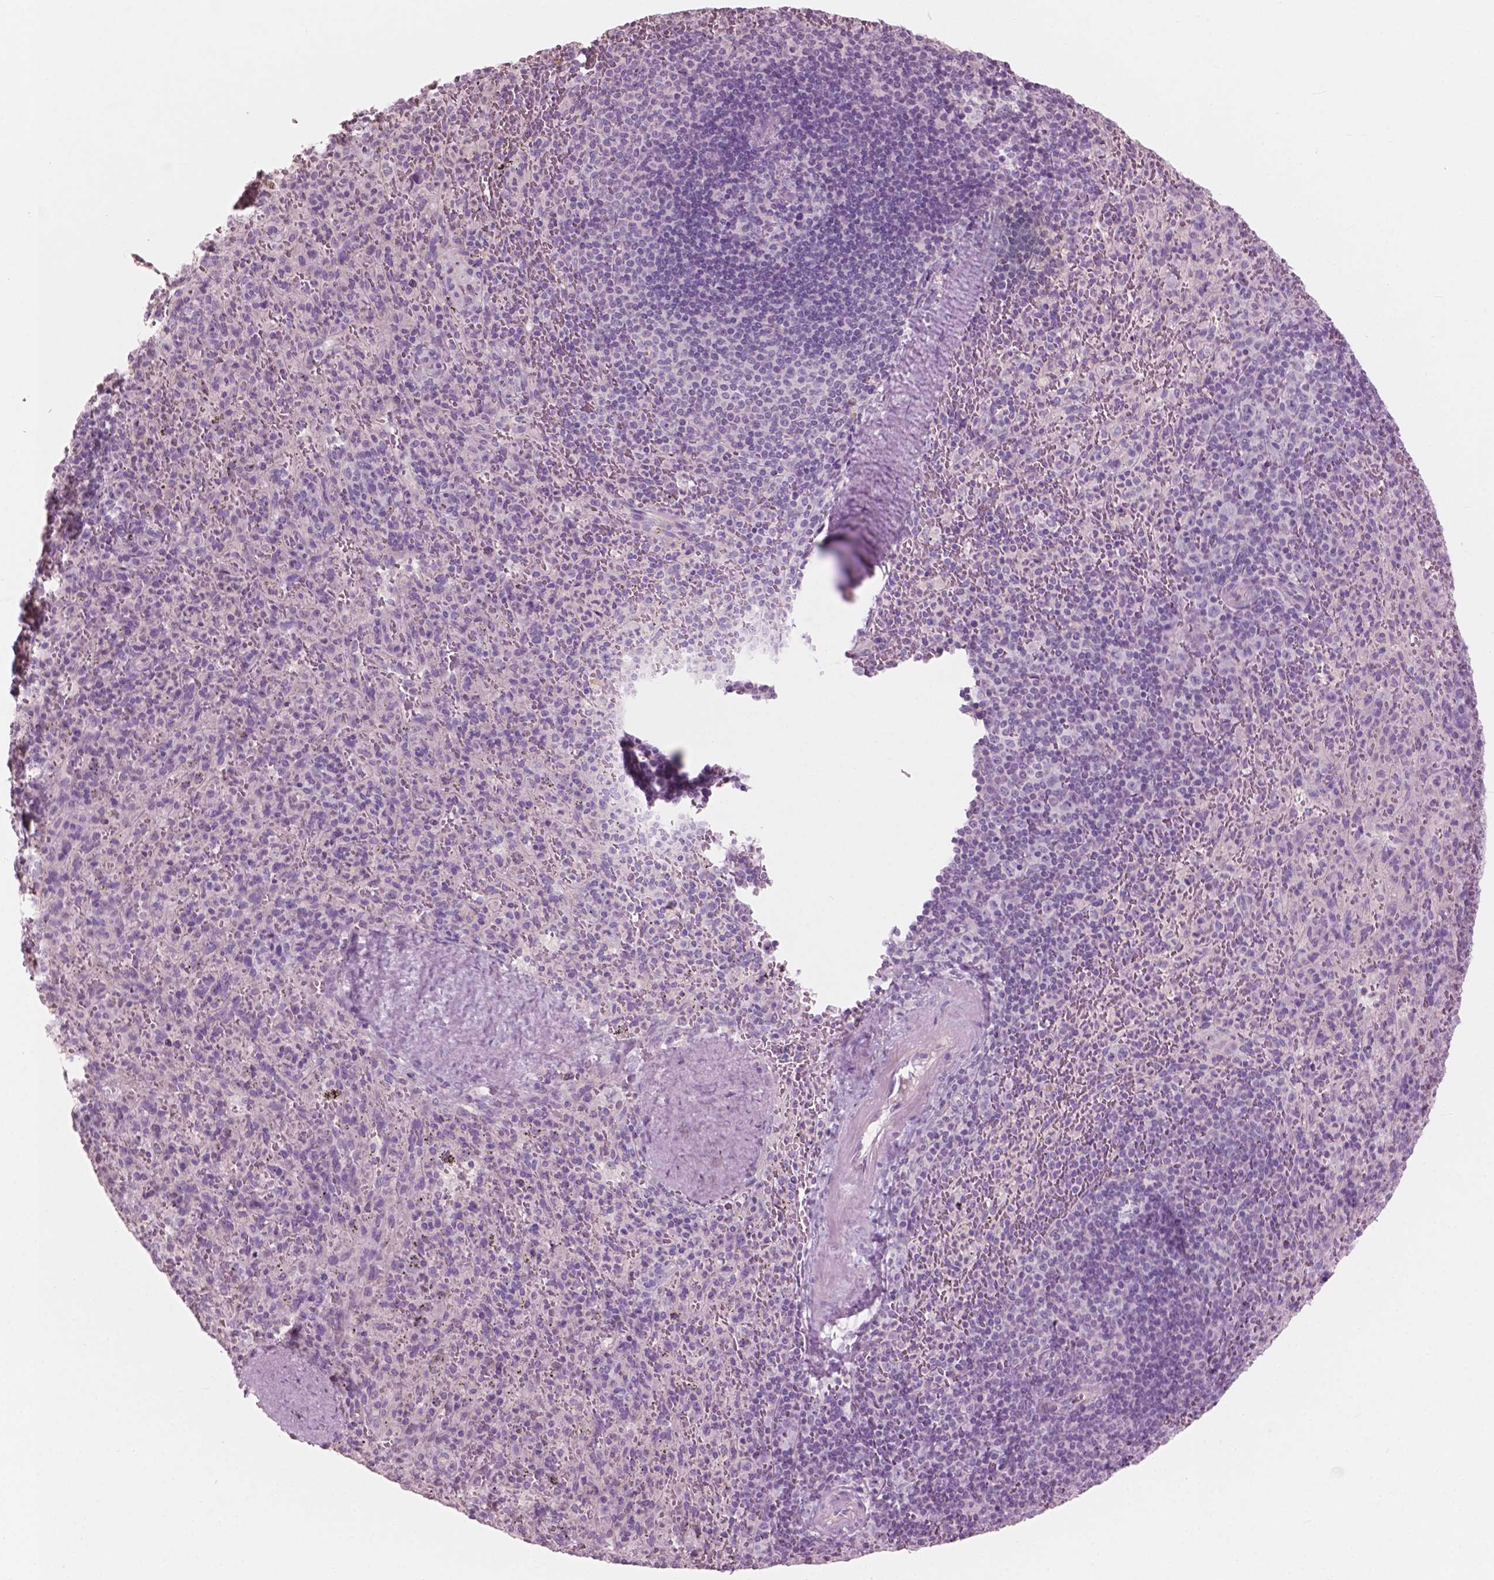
{"staining": {"intensity": "negative", "quantity": "none", "location": "none"}, "tissue": "spleen", "cell_type": "Cells in red pulp", "image_type": "normal", "snomed": [{"axis": "morphology", "description": "Normal tissue, NOS"}, {"axis": "topography", "description": "Spleen"}], "caption": "Immunohistochemistry histopathology image of unremarkable spleen: spleen stained with DAB demonstrates no significant protein expression in cells in red pulp.", "gene": "AWAT1", "patient": {"sex": "male", "age": 57}}